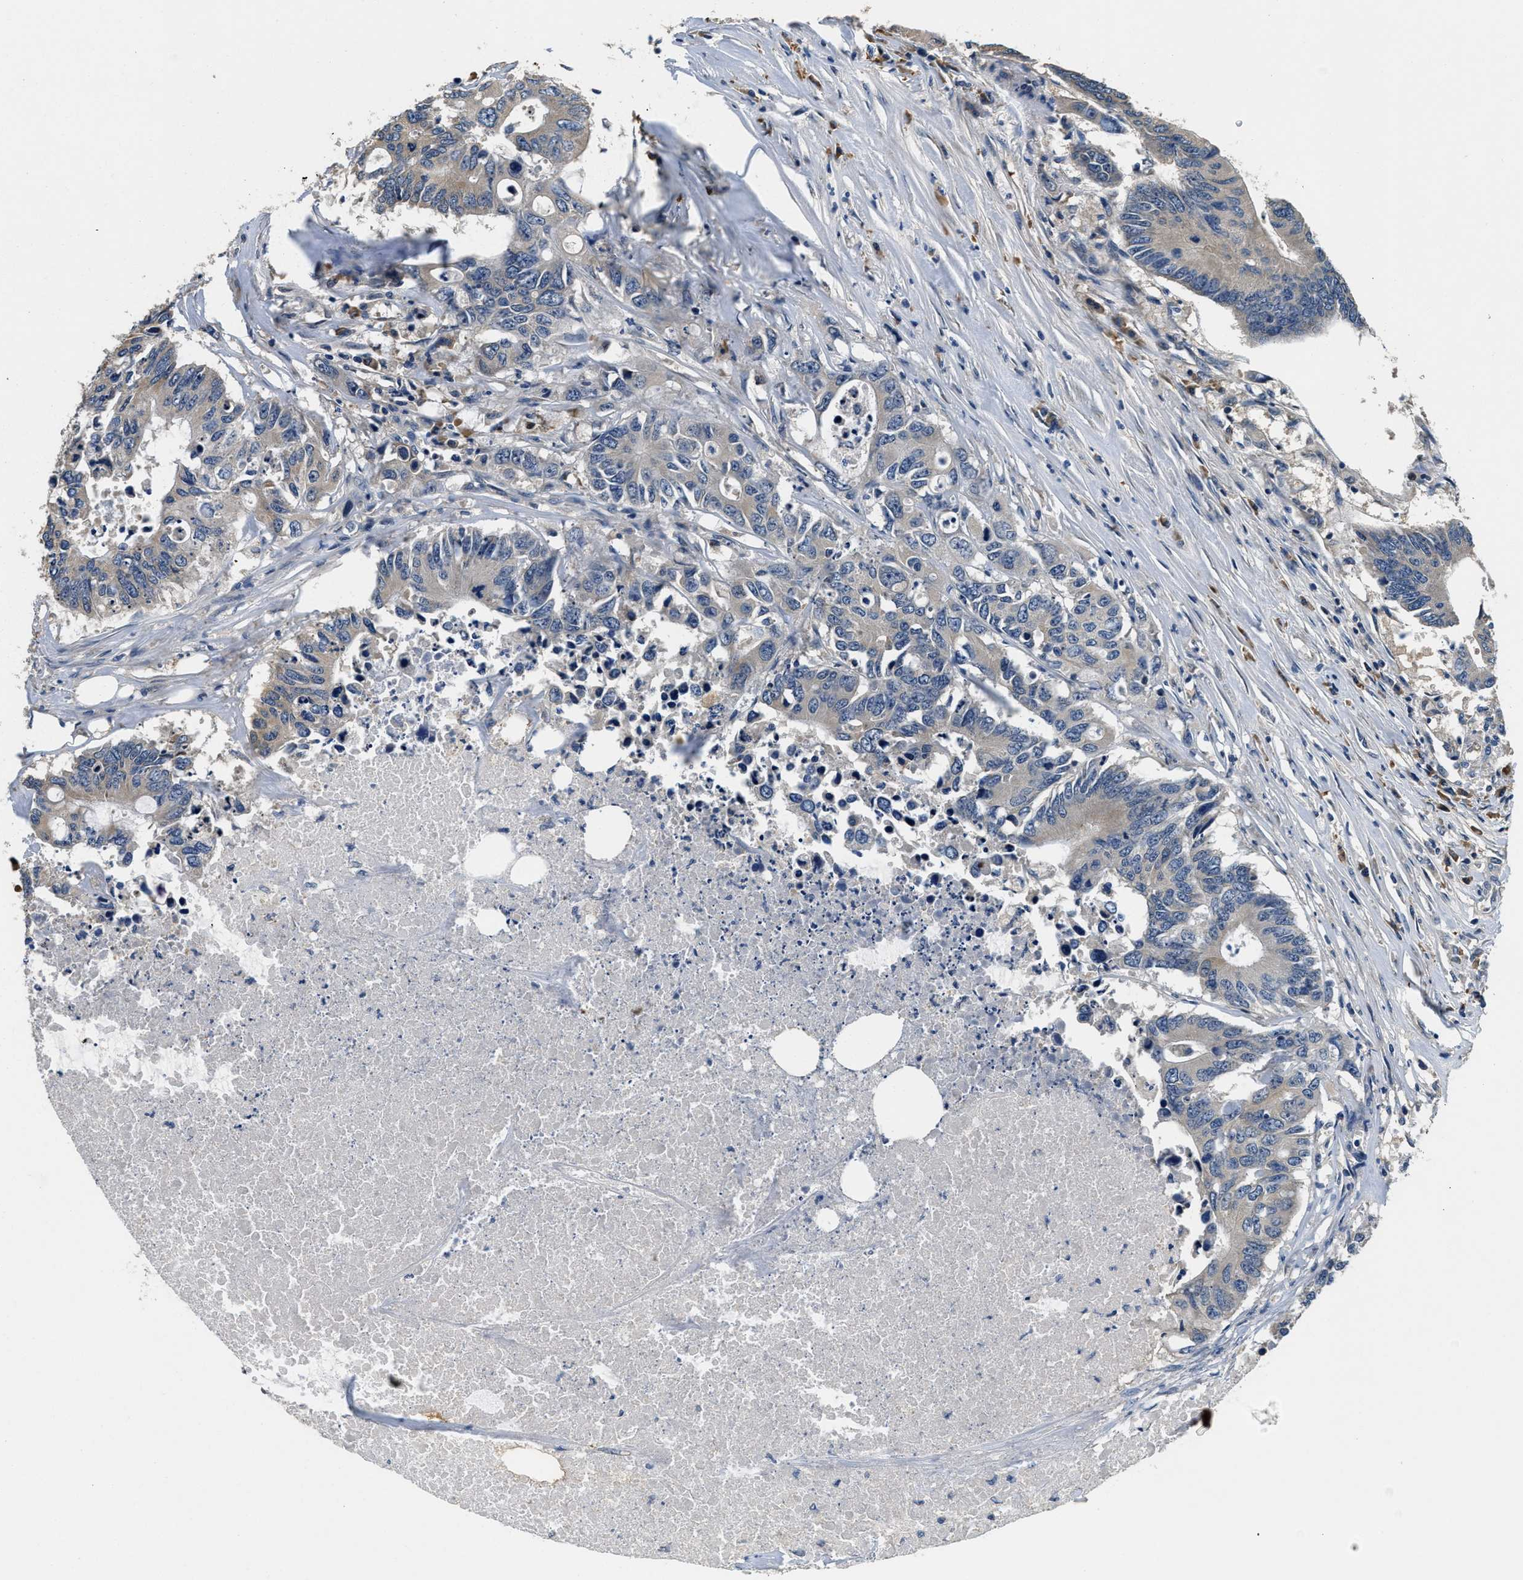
{"staining": {"intensity": "weak", "quantity": "<25%", "location": "cytoplasmic/membranous"}, "tissue": "colorectal cancer", "cell_type": "Tumor cells", "image_type": "cancer", "snomed": [{"axis": "morphology", "description": "Adenocarcinoma, NOS"}, {"axis": "topography", "description": "Colon"}], "caption": "Tumor cells are negative for brown protein staining in colorectal cancer (adenocarcinoma).", "gene": "ALDH3A2", "patient": {"sex": "male", "age": 71}}